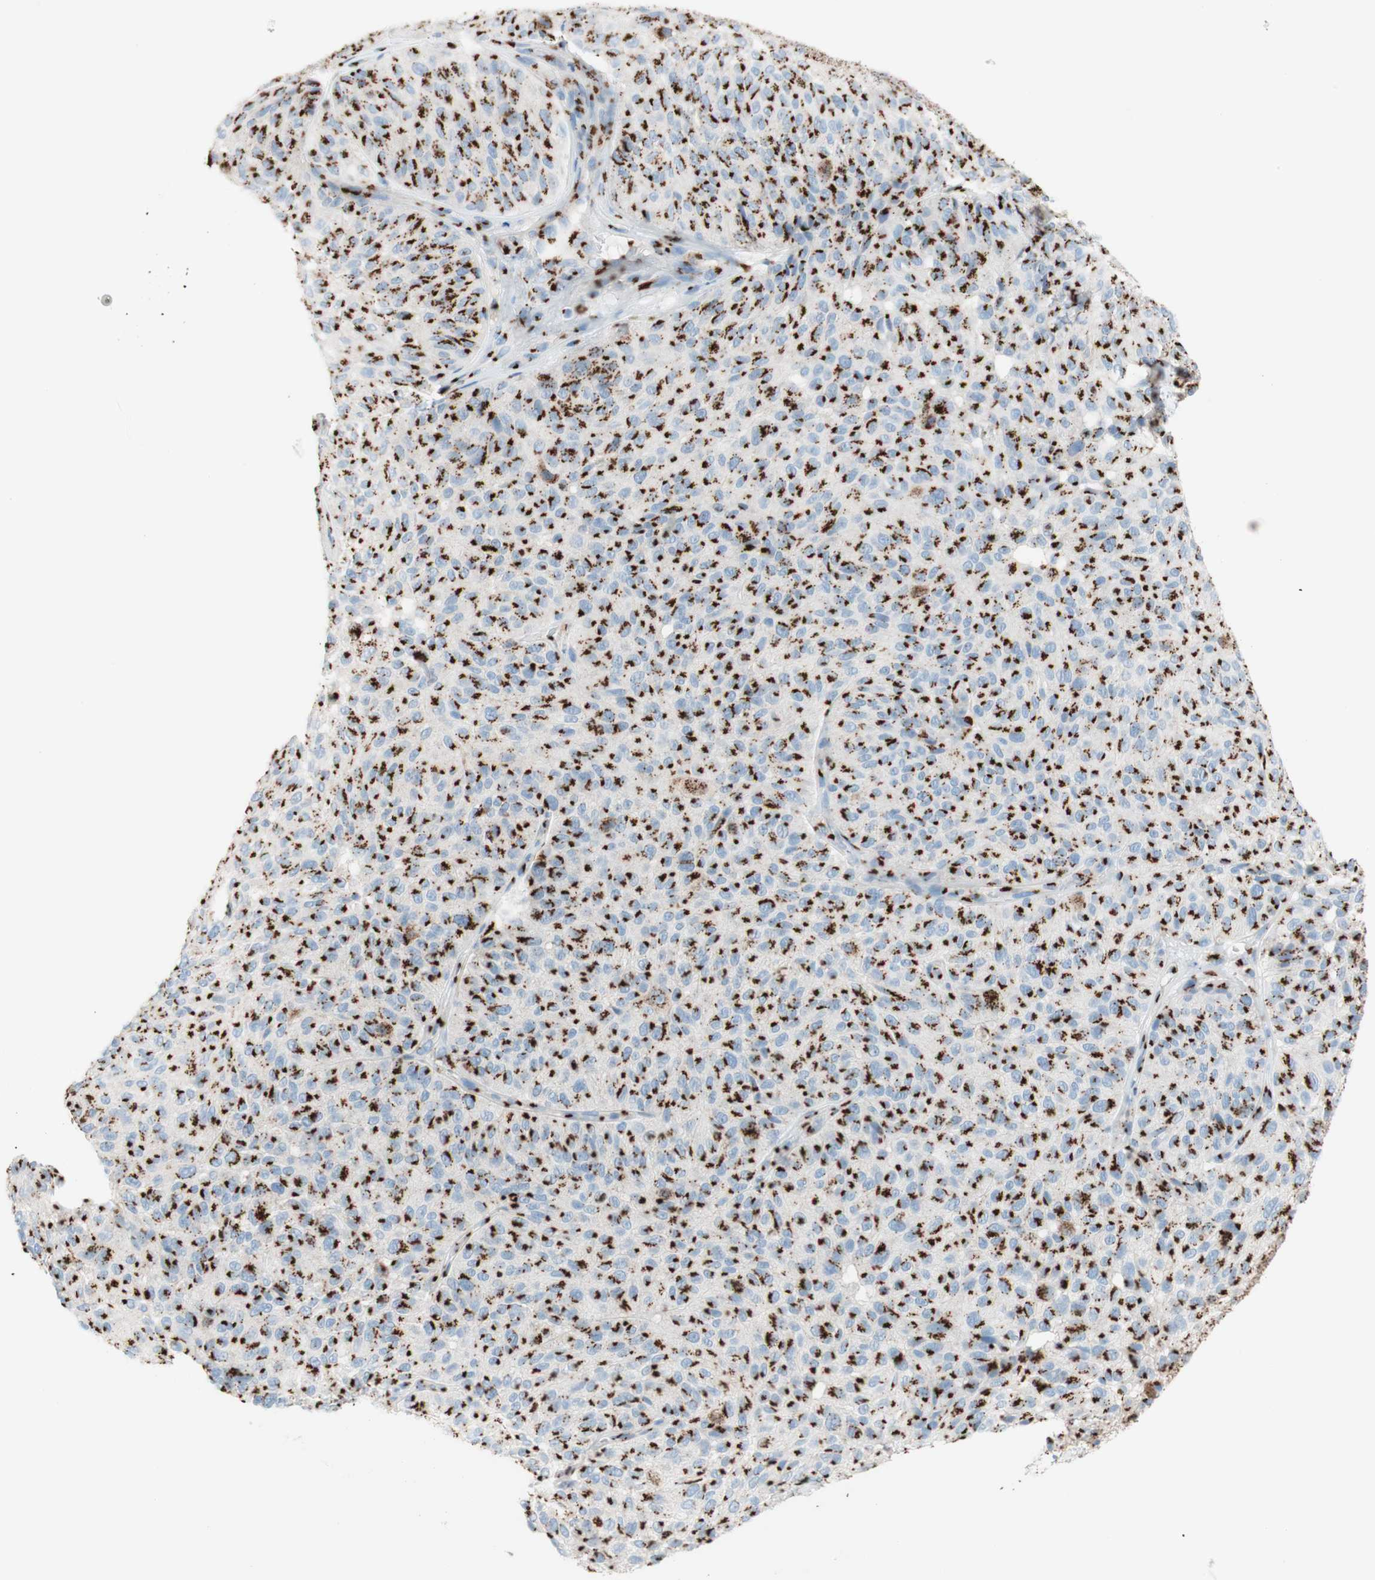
{"staining": {"intensity": "strong", "quantity": ">75%", "location": "cytoplasmic/membranous"}, "tissue": "melanoma", "cell_type": "Tumor cells", "image_type": "cancer", "snomed": [{"axis": "morphology", "description": "Malignant melanoma, NOS"}, {"axis": "topography", "description": "Skin"}], "caption": "Malignant melanoma stained with DAB (3,3'-diaminobenzidine) immunohistochemistry displays high levels of strong cytoplasmic/membranous positivity in approximately >75% of tumor cells.", "gene": "GOLGB1", "patient": {"sex": "female", "age": 46}}